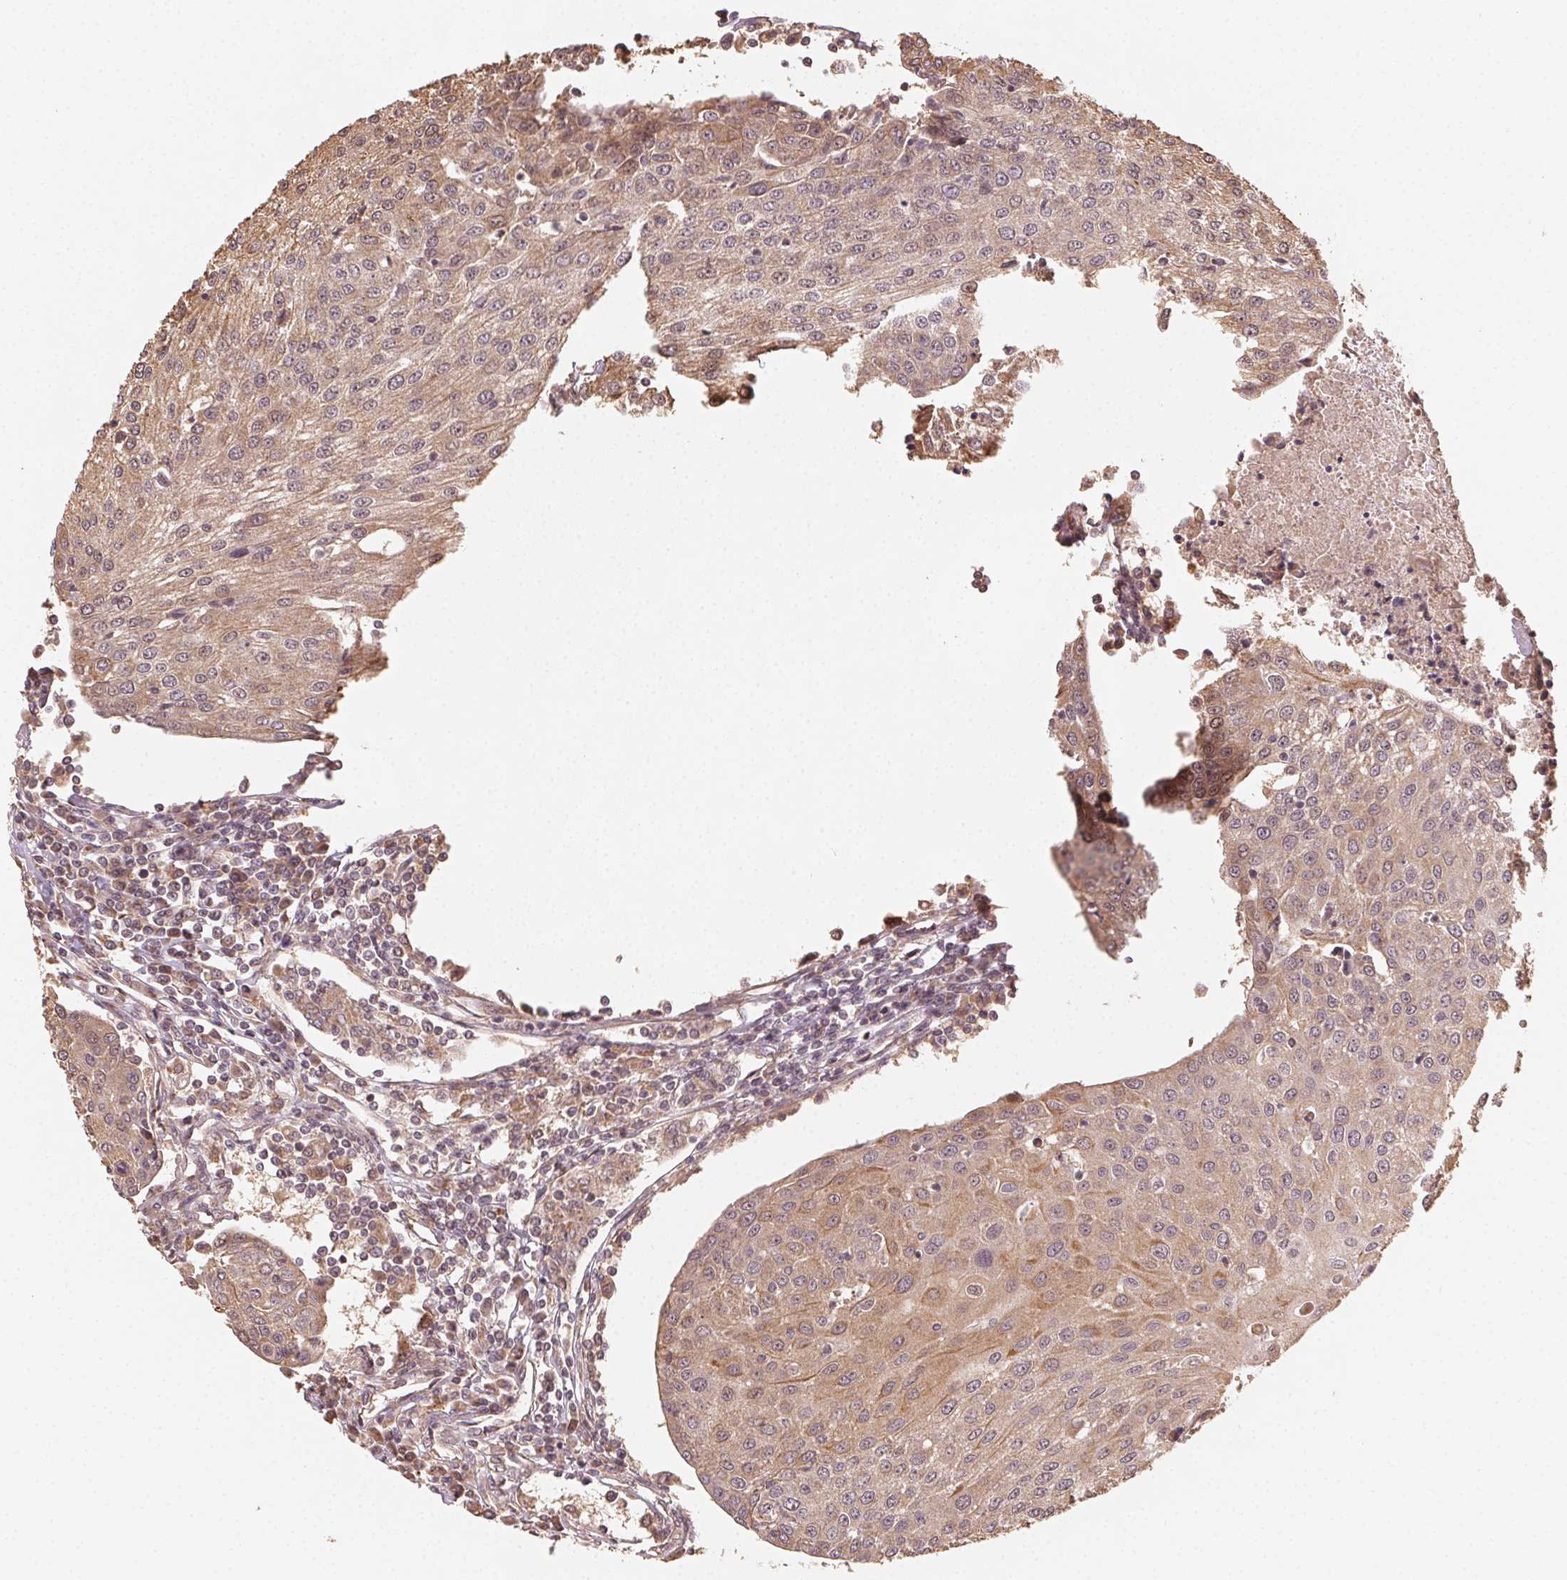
{"staining": {"intensity": "moderate", "quantity": ">75%", "location": "cytoplasmic/membranous"}, "tissue": "urothelial cancer", "cell_type": "Tumor cells", "image_type": "cancer", "snomed": [{"axis": "morphology", "description": "Urothelial carcinoma, High grade"}, {"axis": "topography", "description": "Urinary bladder"}], "caption": "IHC (DAB (3,3'-diaminobenzidine)) staining of urothelial cancer reveals moderate cytoplasmic/membranous protein staining in about >75% of tumor cells. (IHC, brightfield microscopy, high magnification).", "gene": "WBP2", "patient": {"sex": "female", "age": 85}}